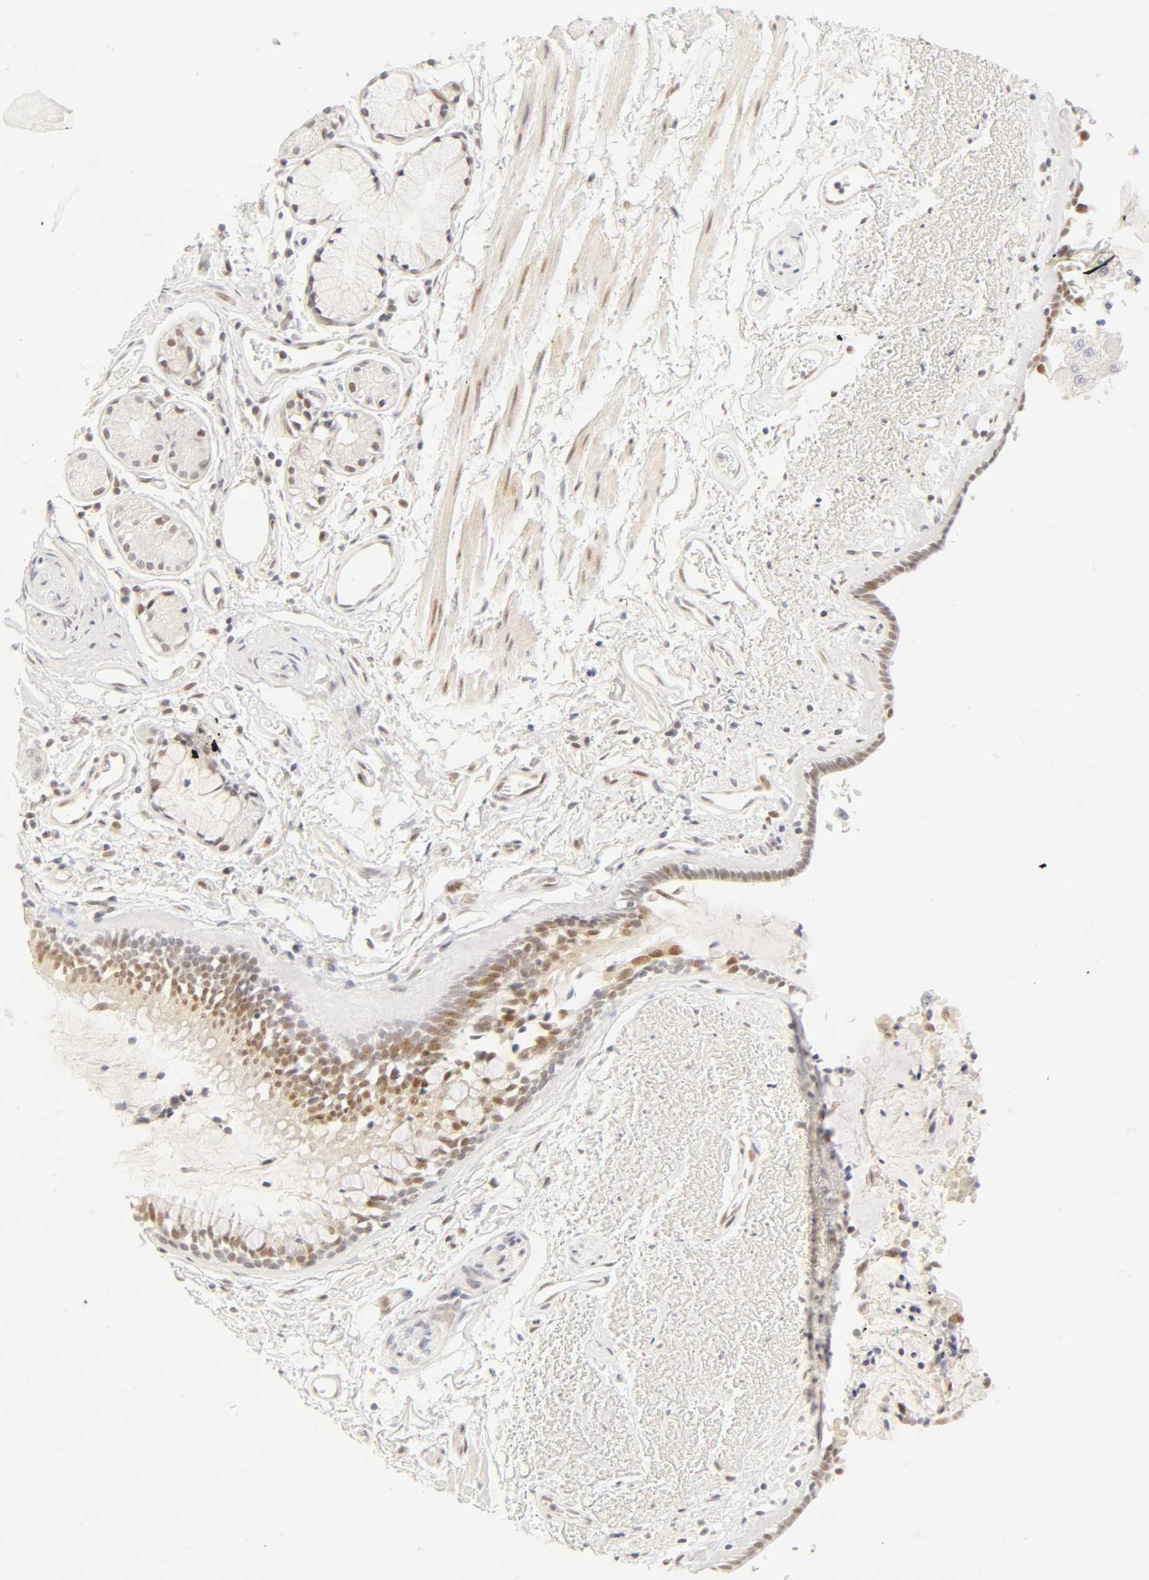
{"staining": {"intensity": "weak", "quantity": "<25%", "location": "nuclear"}, "tissue": "bronchus", "cell_type": "Respiratory epithelial cells", "image_type": "normal", "snomed": [{"axis": "morphology", "description": "Normal tissue, NOS"}, {"axis": "morphology", "description": "Adenocarcinoma, NOS"}, {"axis": "topography", "description": "Bronchus"}, {"axis": "topography", "description": "Lung"}], "caption": "Immunohistochemical staining of unremarkable bronchus demonstrates no significant positivity in respiratory epithelial cells.", "gene": "MNAT1", "patient": {"sex": "male", "age": 71}}